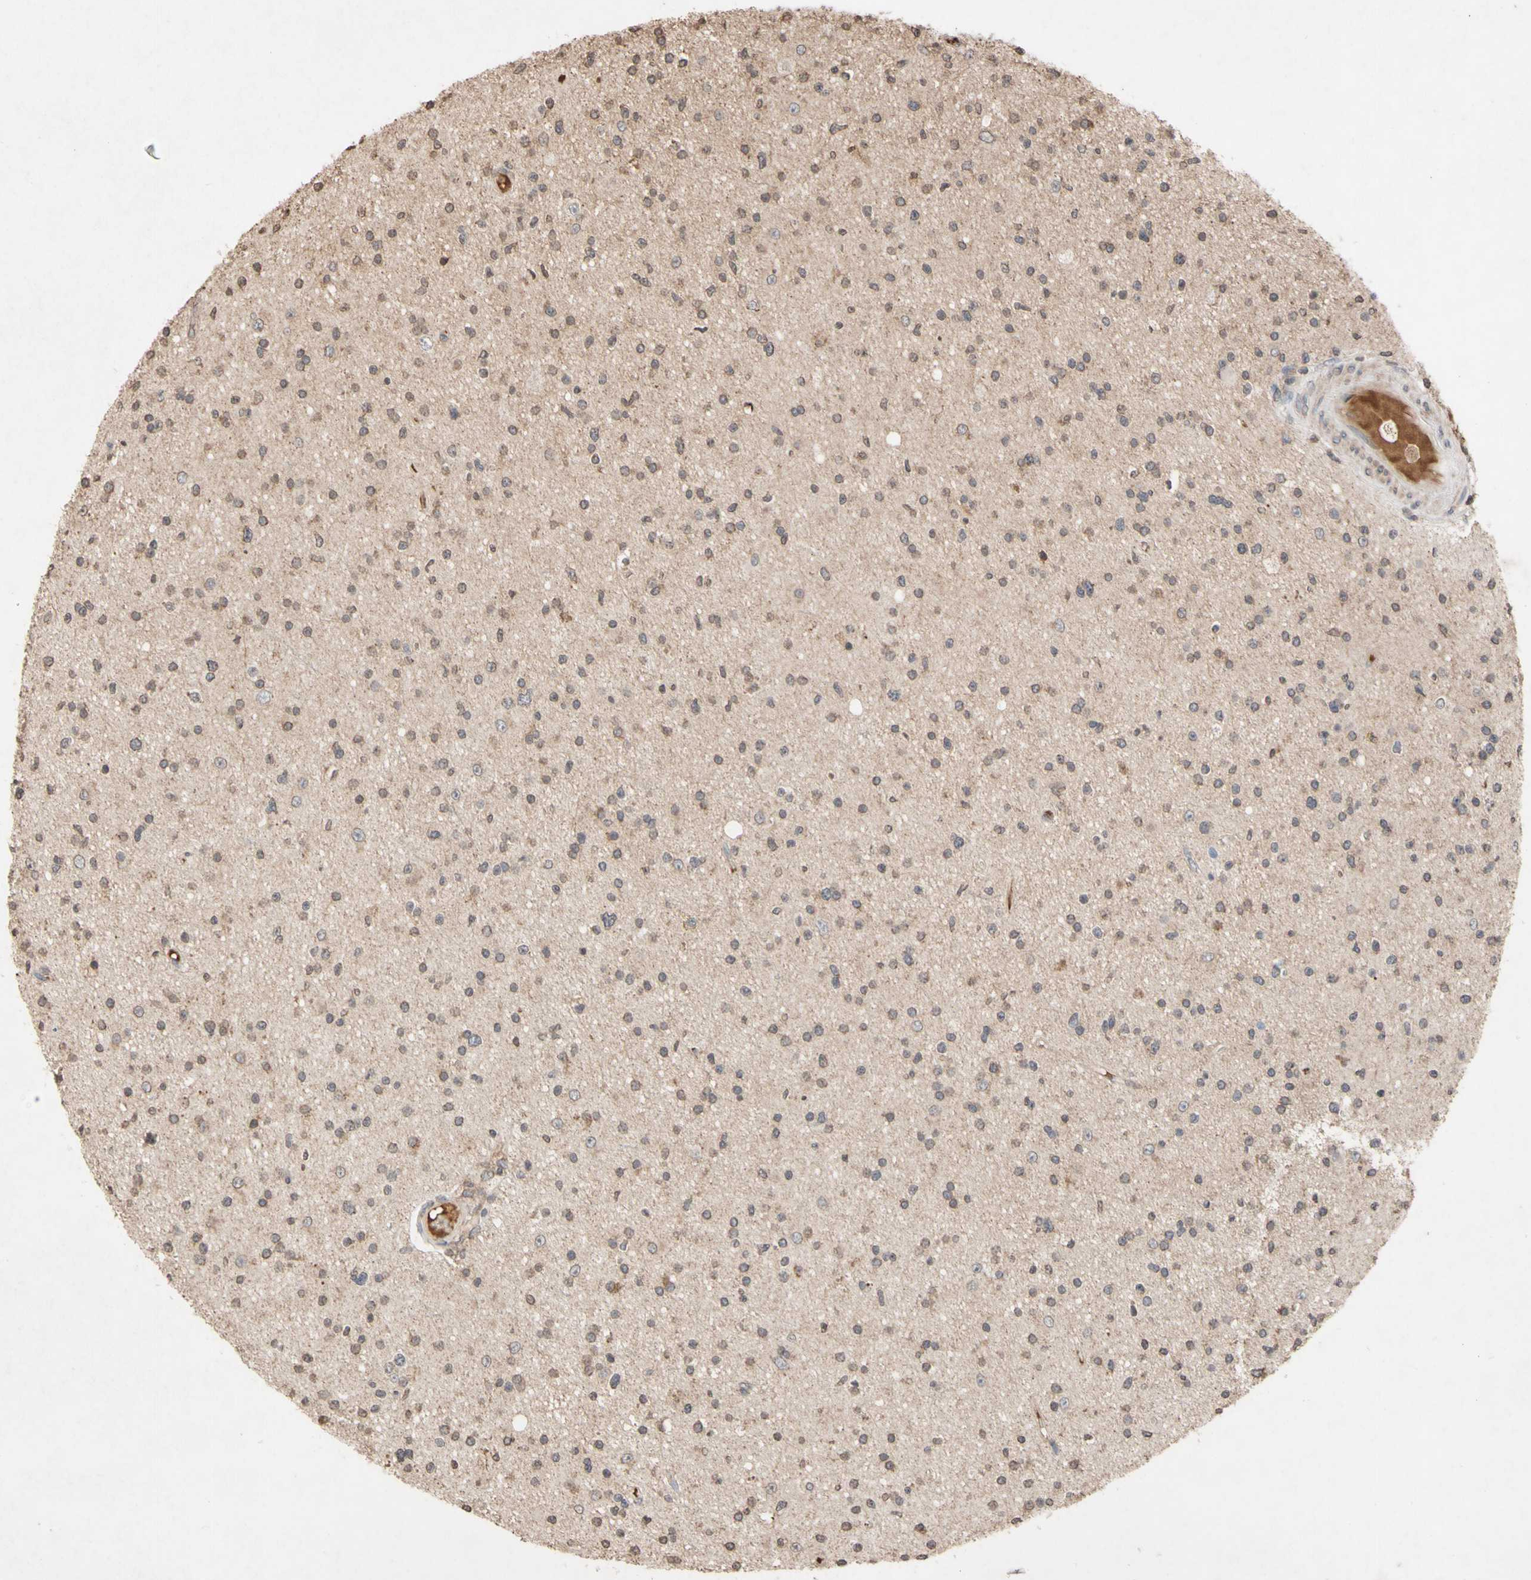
{"staining": {"intensity": "weak", "quantity": "25%-75%", "location": "cytoplasmic/membranous"}, "tissue": "glioma", "cell_type": "Tumor cells", "image_type": "cancer", "snomed": [{"axis": "morphology", "description": "Glioma, malignant, High grade"}, {"axis": "topography", "description": "Brain"}], "caption": "Weak cytoplasmic/membranous protein positivity is seen in approximately 25%-75% of tumor cells in glioma. The staining was performed using DAB (3,3'-diaminobenzidine) to visualize the protein expression in brown, while the nuclei were stained in blue with hematoxylin (Magnification: 20x).", "gene": "NECTIN3", "patient": {"sex": "male", "age": 33}}